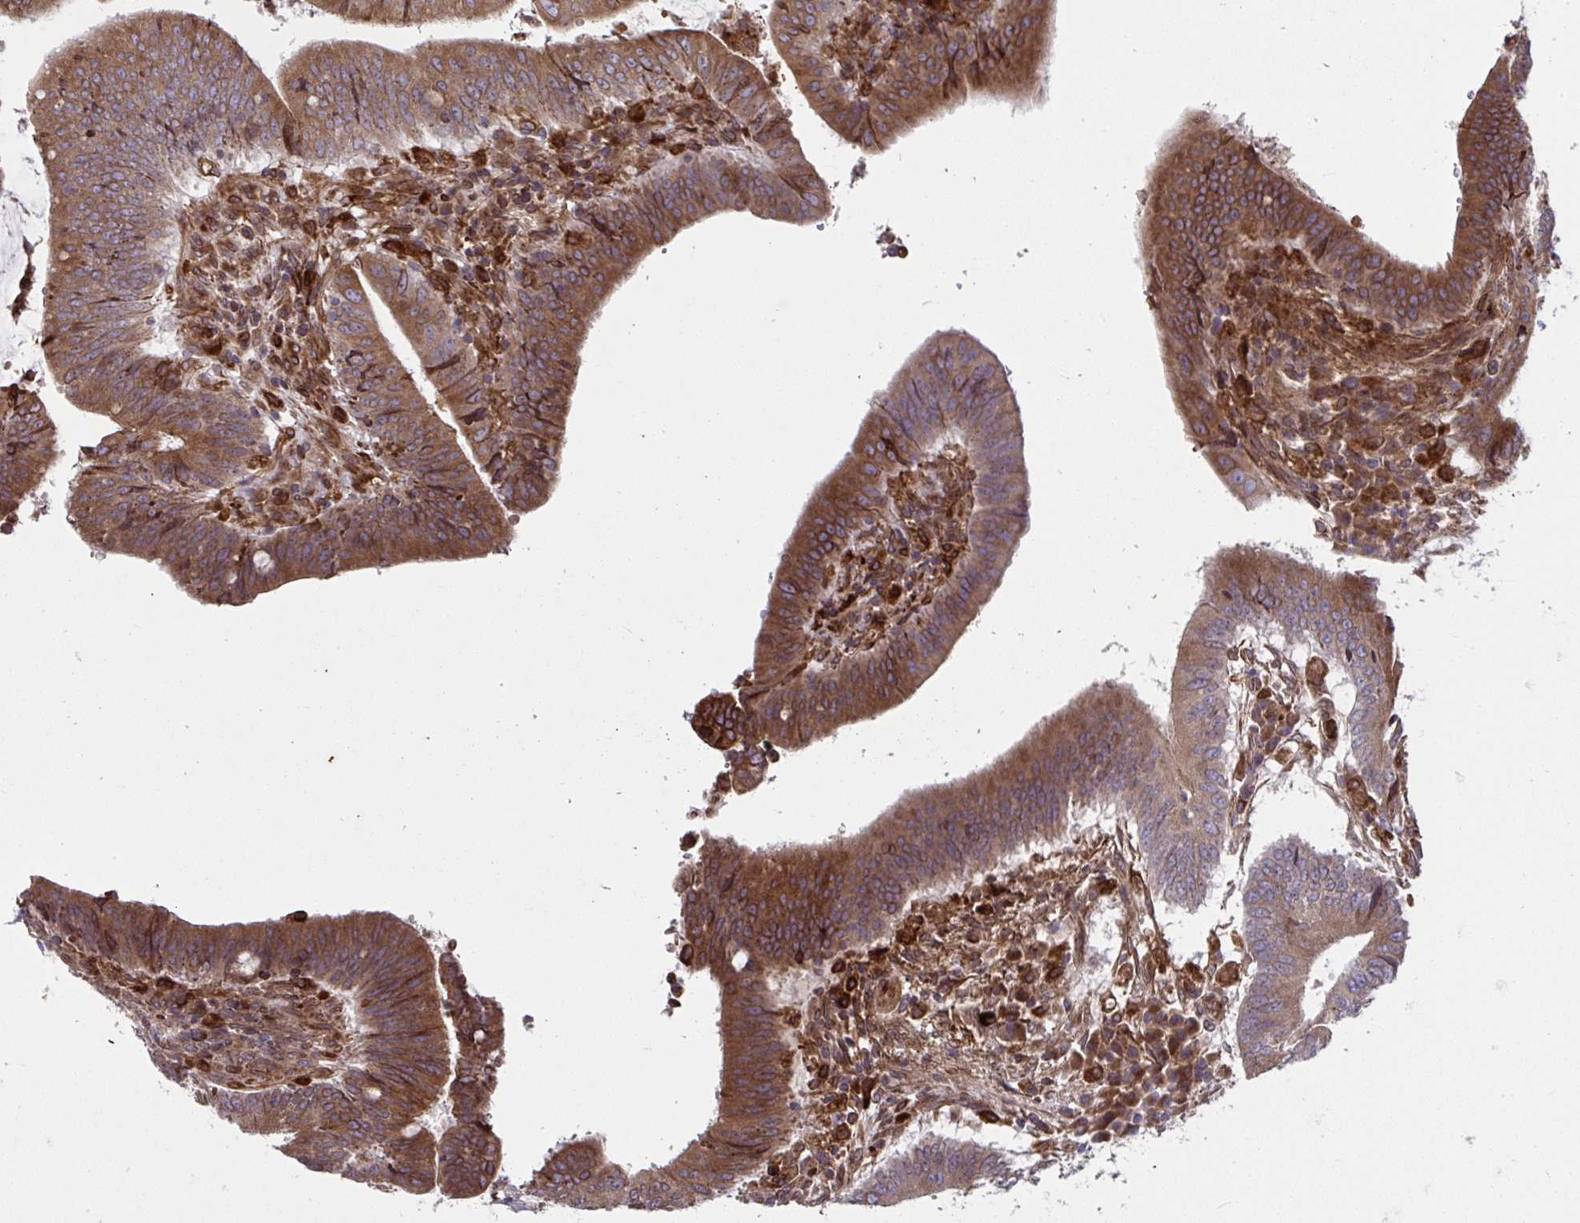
{"staining": {"intensity": "moderate", "quantity": ">75%", "location": "cytoplasmic/membranous"}, "tissue": "colorectal cancer", "cell_type": "Tumor cells", "image_type": "cancer", "snomed": [{"axis": "morphology", "description": "Adenocarcinoma, NOS"}, {"axis": "topography", "description": "Colon"}], "caption": "Tumor cells reveal medium levels of moderate cytoplasmic/membranous staining in about >75% of cells in human adenocarcinoma (colorectal). Using DAB (3,3'-diaminobenzidine) (brown) and hematoxylin (blue) stains, captured at high magnification using brightfield microscopy.", "gene": "STIM2", "patient": {"sex": "female", "age": 43}}